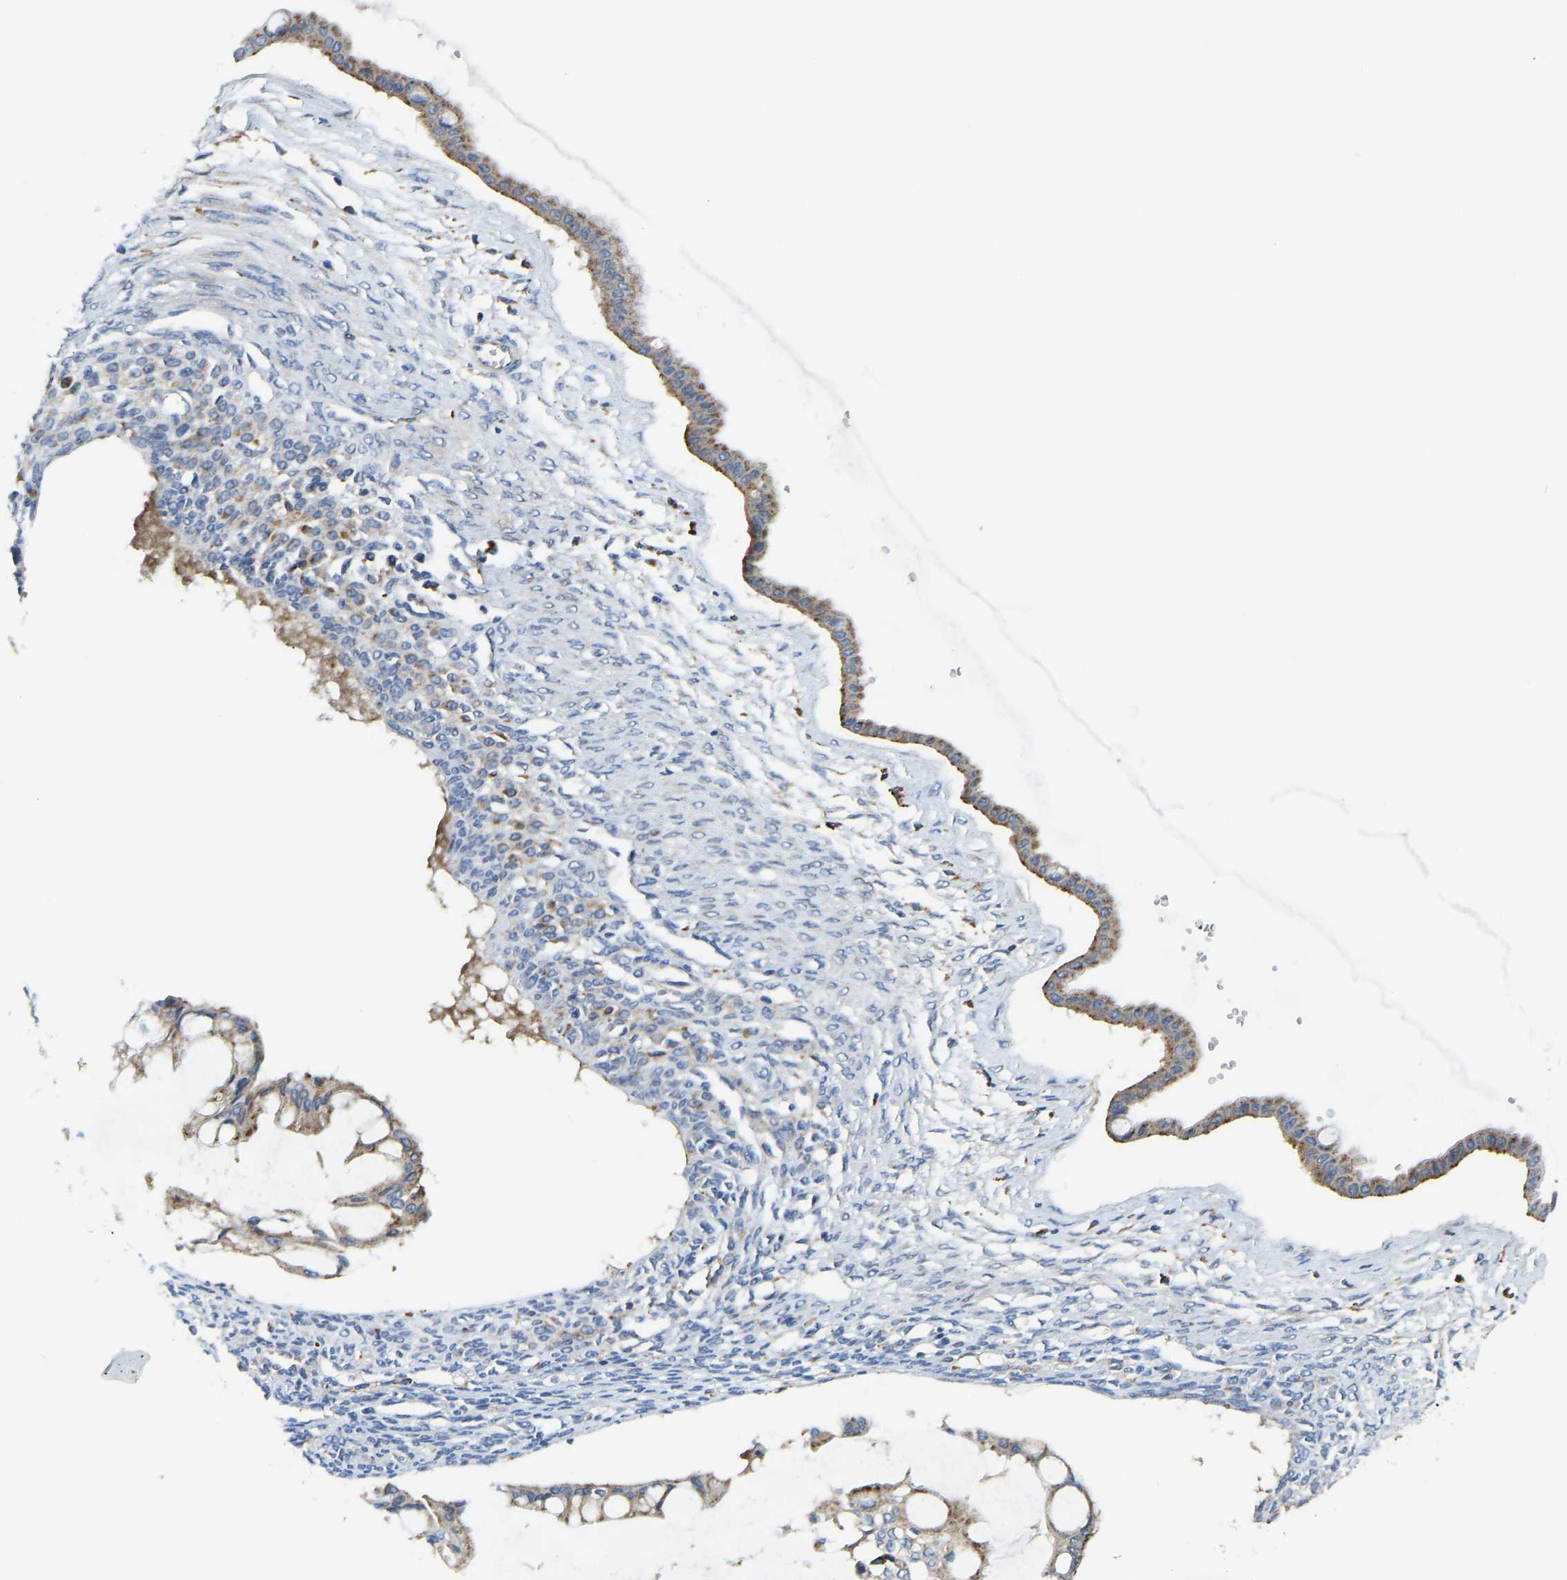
{"staining": {"intensity": "moderate", "quantity": ">75%", "location": "cytoplasmic/membranous"}, "tissue": "ovarian cancer", "cell_type": "Tumor cells", "image_type": "cancer", "snomed": [{"axis": "morphology", "description": "Cystadenocarcinoma, mucinous, NOS"}, {"axis": "topography", "description": "Ovary"}], "caption": "Mucinous cystadenocarcinoma (ovarian) stained for a protein (brown) shows moderate cytoplasmic/membranous positive staining in approximately >75% of tumor cells.", "gene": "ATP6V1E1", "patient": {"sex": "female", "age": 73}}